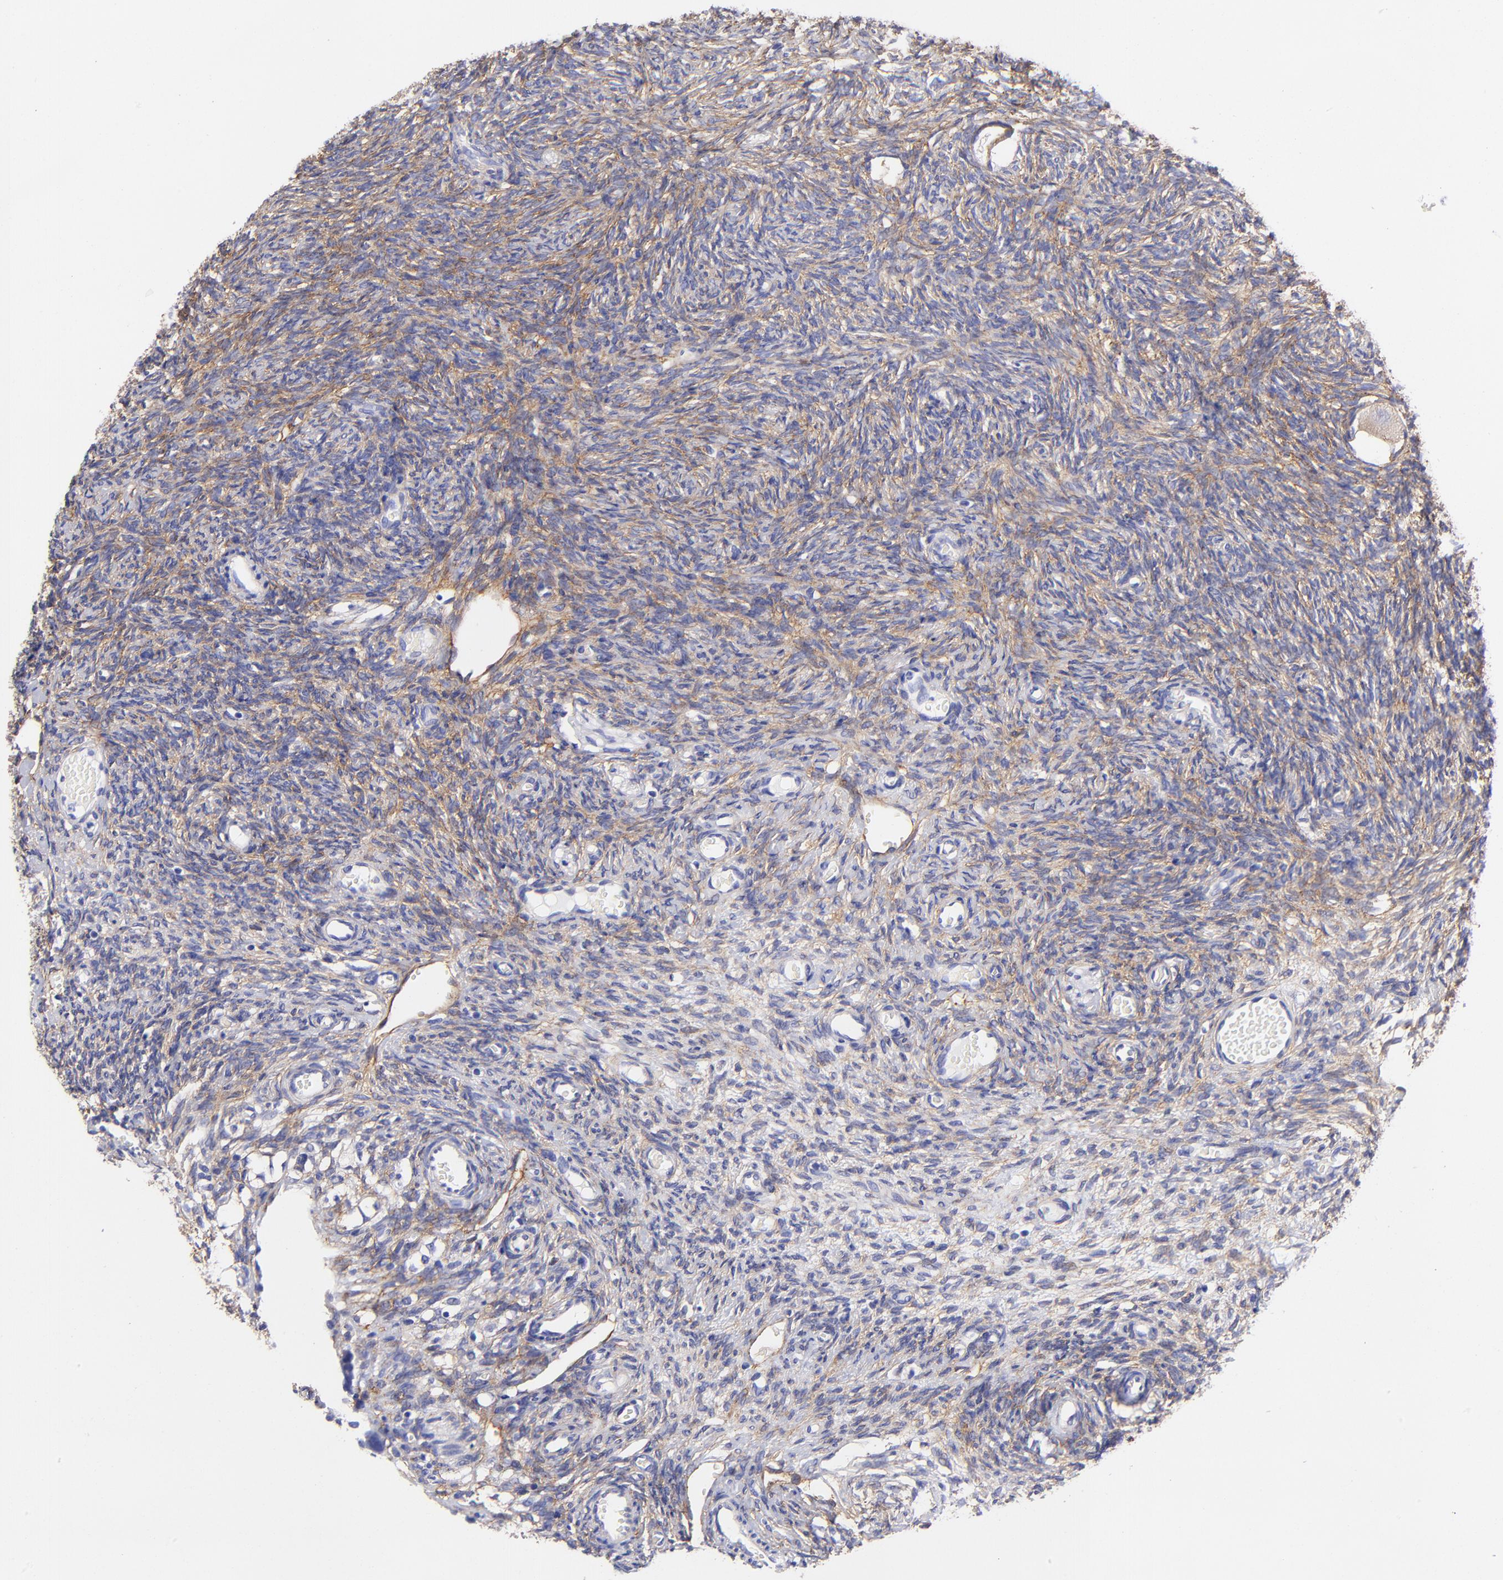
{"staining": {"intensity": "negative", "quantity": "none", "location": "none"}, "tissue": "ovary", "cell_type": "Follicle cells", "image_type": "normal", "snomed": [{"axis": "morphology", "description": "Normal tissue, NOS"}, {"axis": "topography", "description": "Ovary"}], "caption": "Human ovary stained for a protein using immunohistochemistry demonstrates no staining in follicle cells.", "gene": "PPFIBP1", "patient": {"sex": "female", "age": 35}}